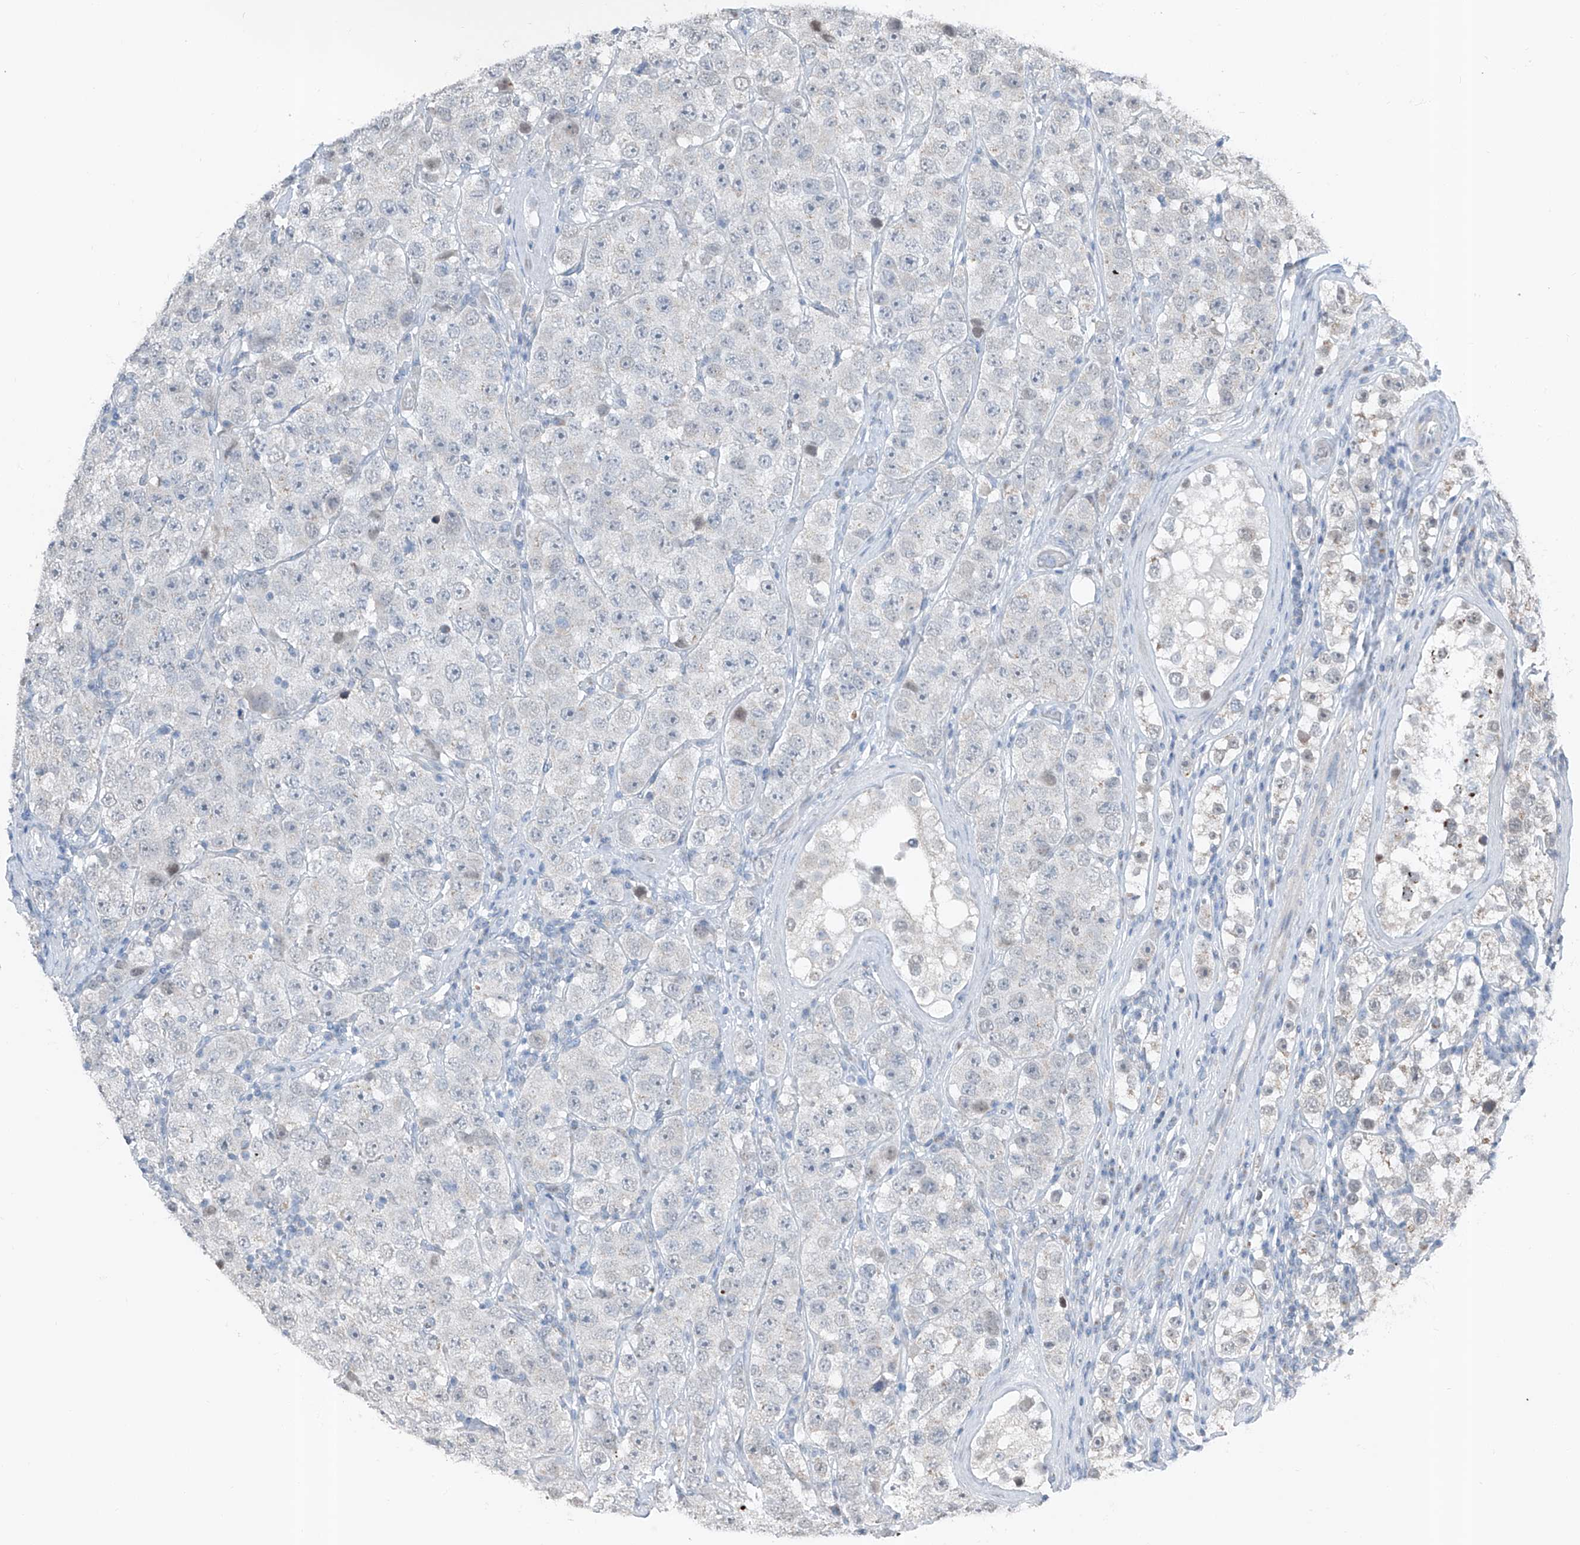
{"staining": {"intensity": "negative", "quantity": "none", "location": "none"}, "tissue": "testis cancer", "cell_type": "Tumor cells", "image_type": "cancer", "snomed": [{"axis": "morphology", "description": "Seminoma, NOS"}, {"axis": "morphology", "description": "Carcinoma, Embryonal, NOS"}, {"axis": "topography", "description": "Testis"}], "caption": "The micrograph exhibits no staining of tumor cells in testis seminoma.", "gene": "DYRK1B", "patient": {"sex": "male", "age": 28}}